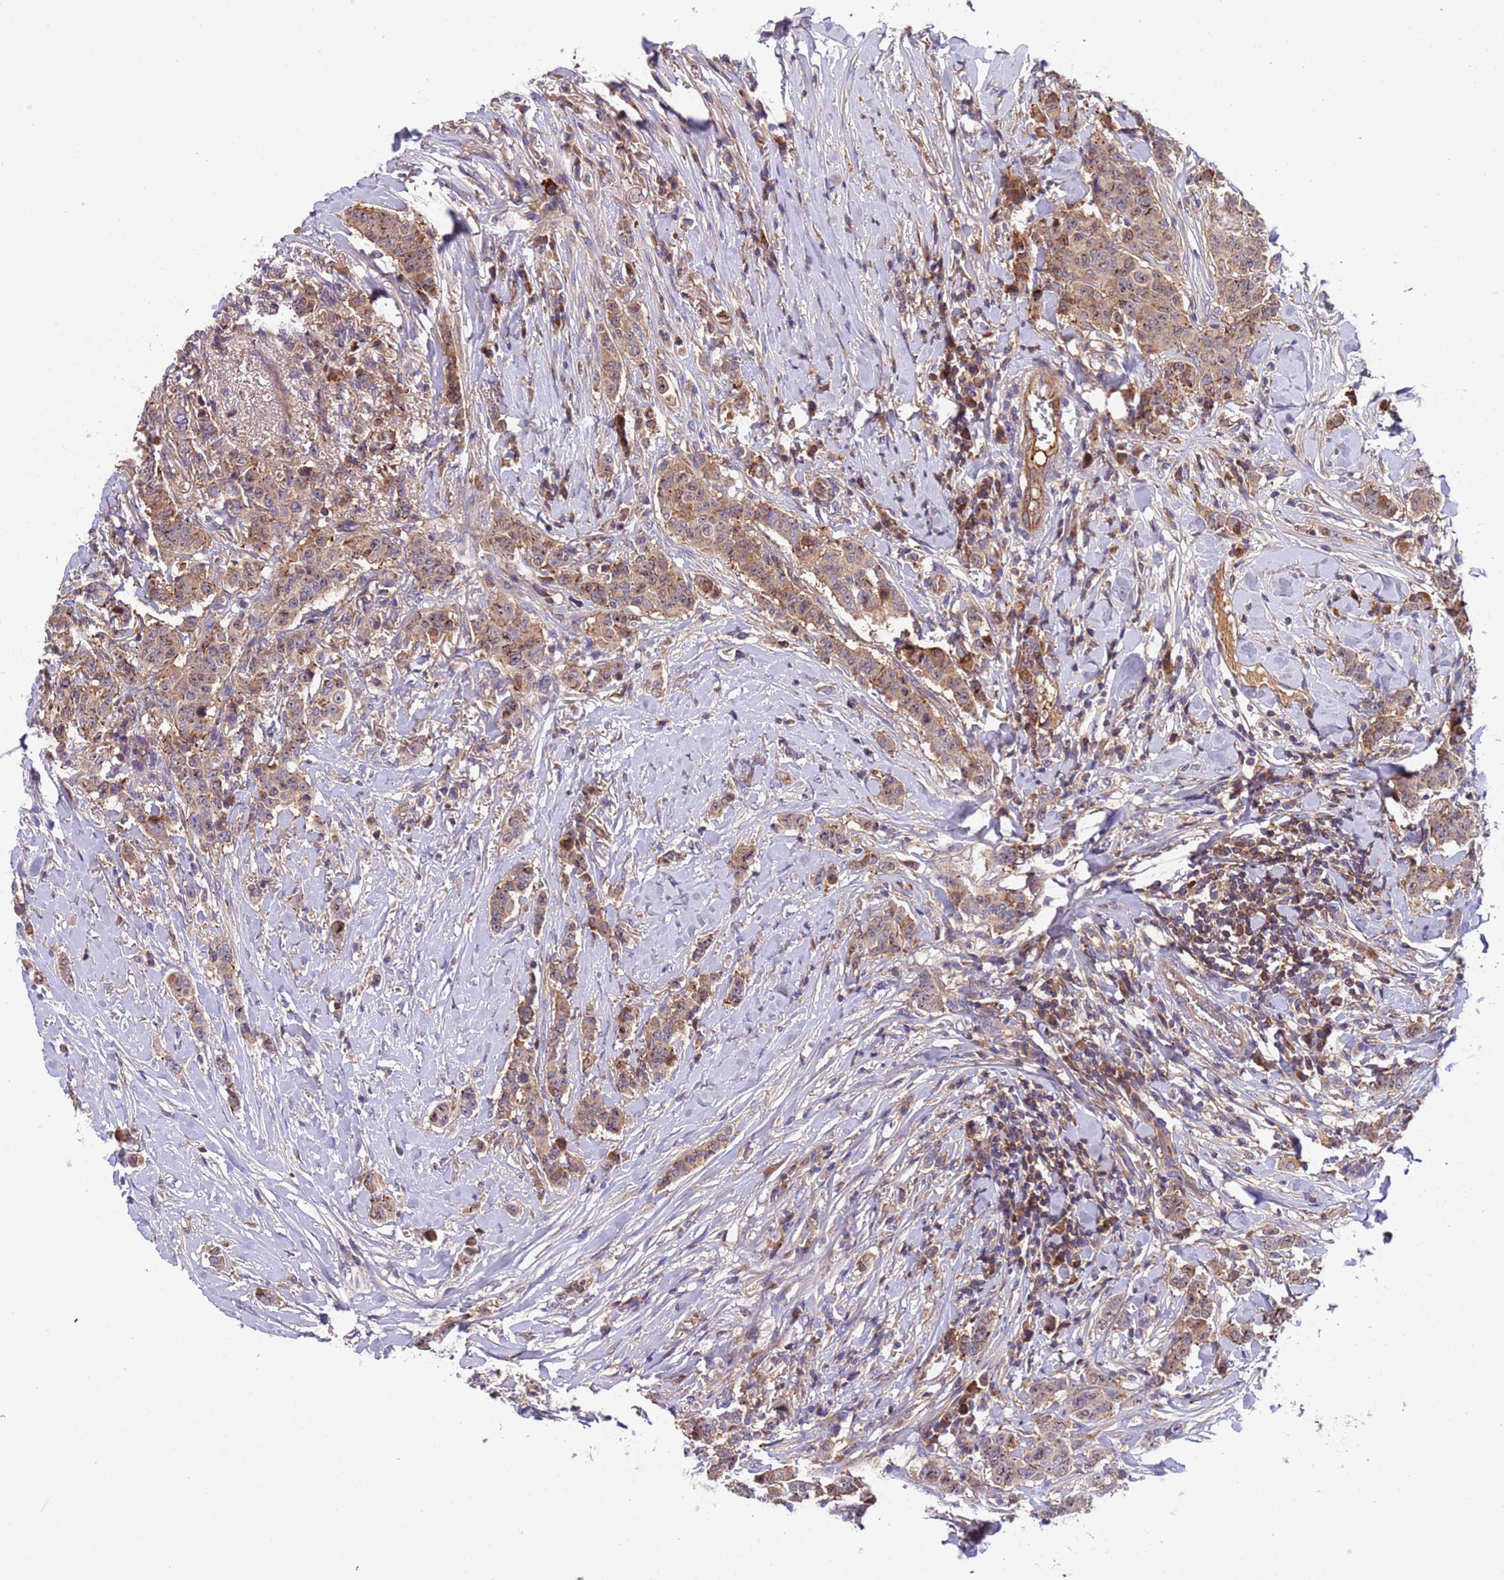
{"staining": {"intensity": "moderate", "quantity": ">75%", "location": "cytoplasmic/membranous"}, "tissue": "breast cancer", "cell_type": "Tumor cells", "image_type": "cancer", "snomed": [{"axis": "morphology", "description": "Duct carcinoma"}, {"axis": "topography", "description": "Breast"}], "caption": "This is an image of immunohistochemistry staining of breast intraductal carcinoma, which shows moderate positivity in the cytoplasmic/membranous of tumor cells.", "gene": "PARP16", "patient": {"sex": "female", "age": 40}}